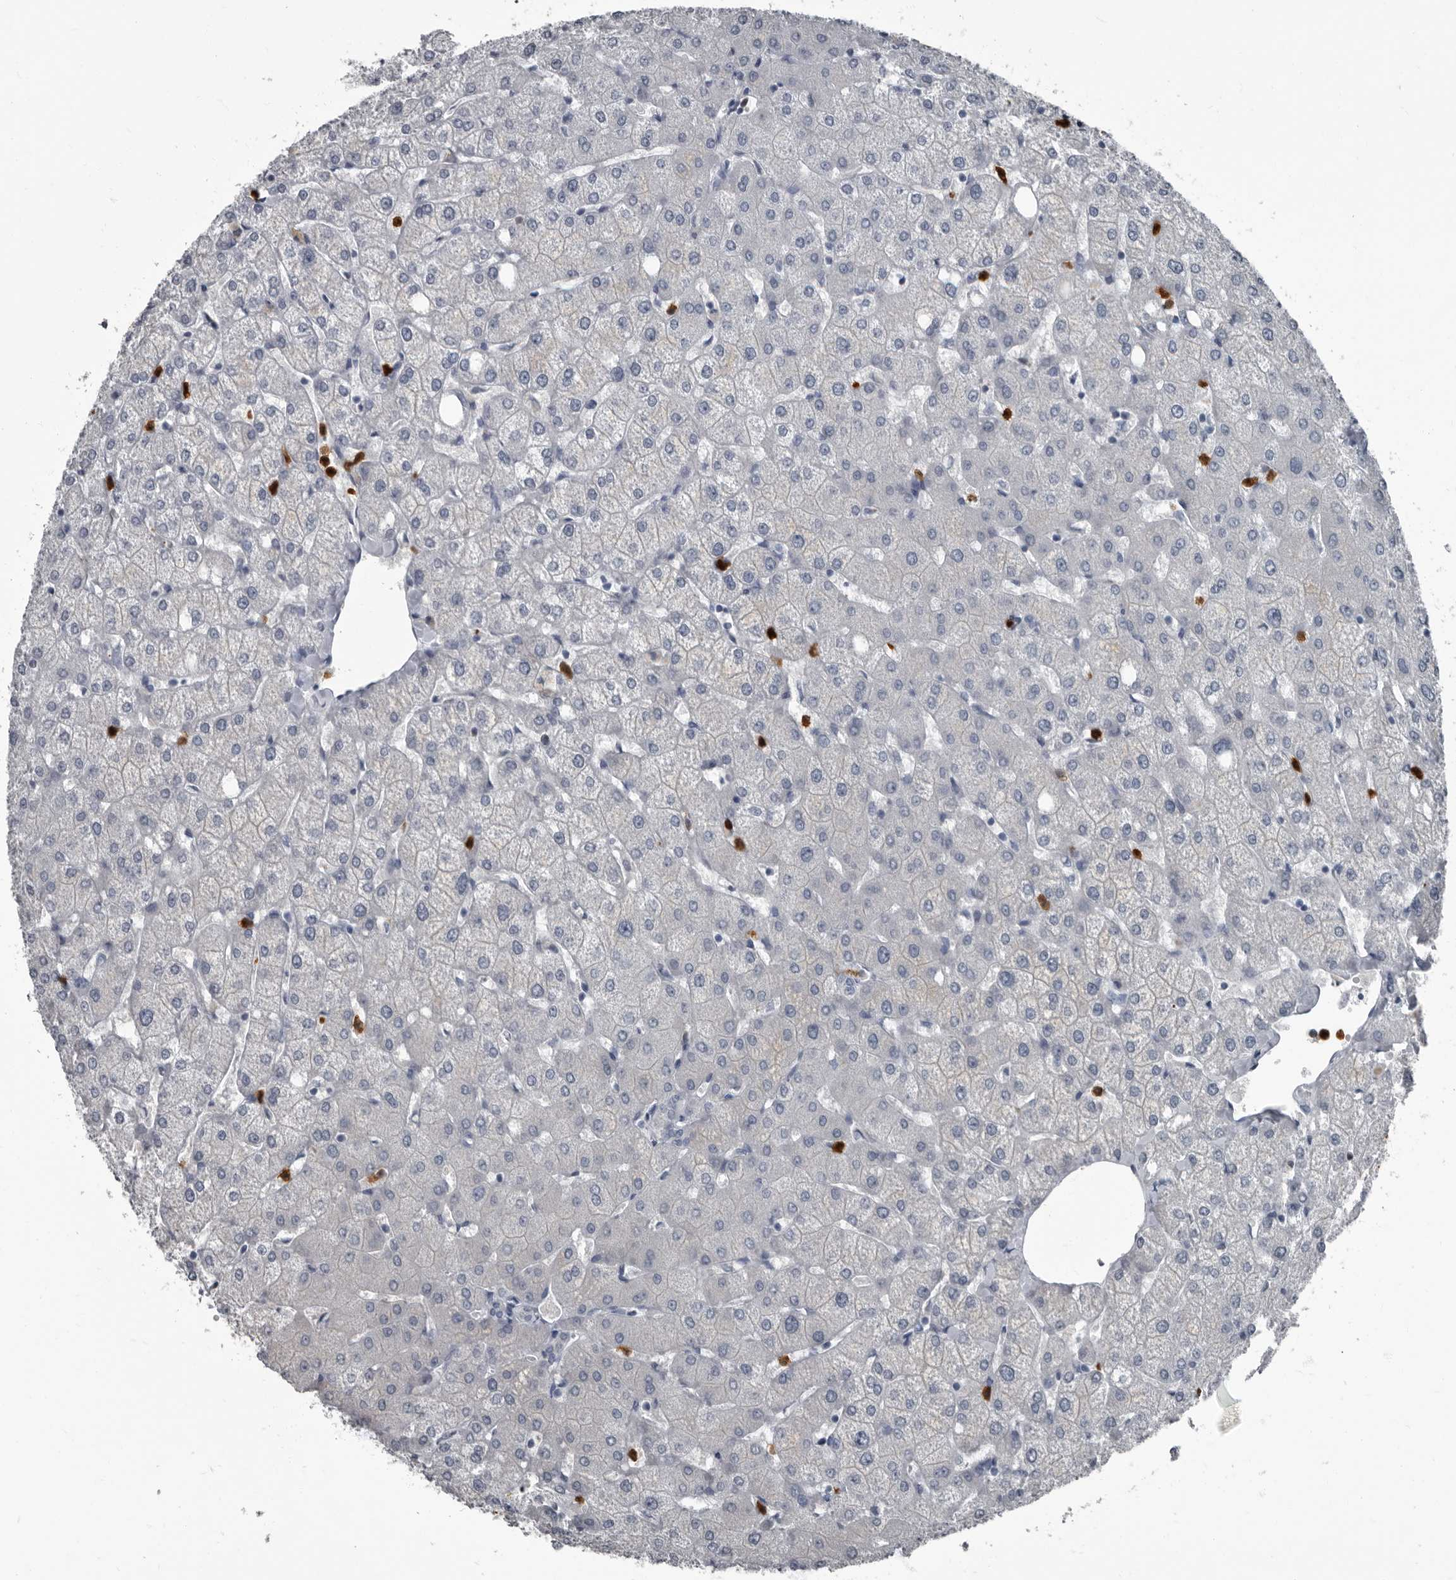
{"staining": {"intensity": "negative", "quantity": "none", "location": "none"}, "tissue": "liver", "cell_type": "Cholangiocytes", "image_type": "normal", "snomed": [{"axis": "morphology", "description": "Normal tissue, NOS"}, {"axis": "topography", "description": "Liver"}], "caption": "The immunohistochemistry micrograph has no significant staining in cholangiocytes of liver. (DAB (3,3'-diaminobenzidine) IHC with hematoxylin counter stain).", "gene": "TPD52L1", "patient": {"sex": "female", "age": 54}}